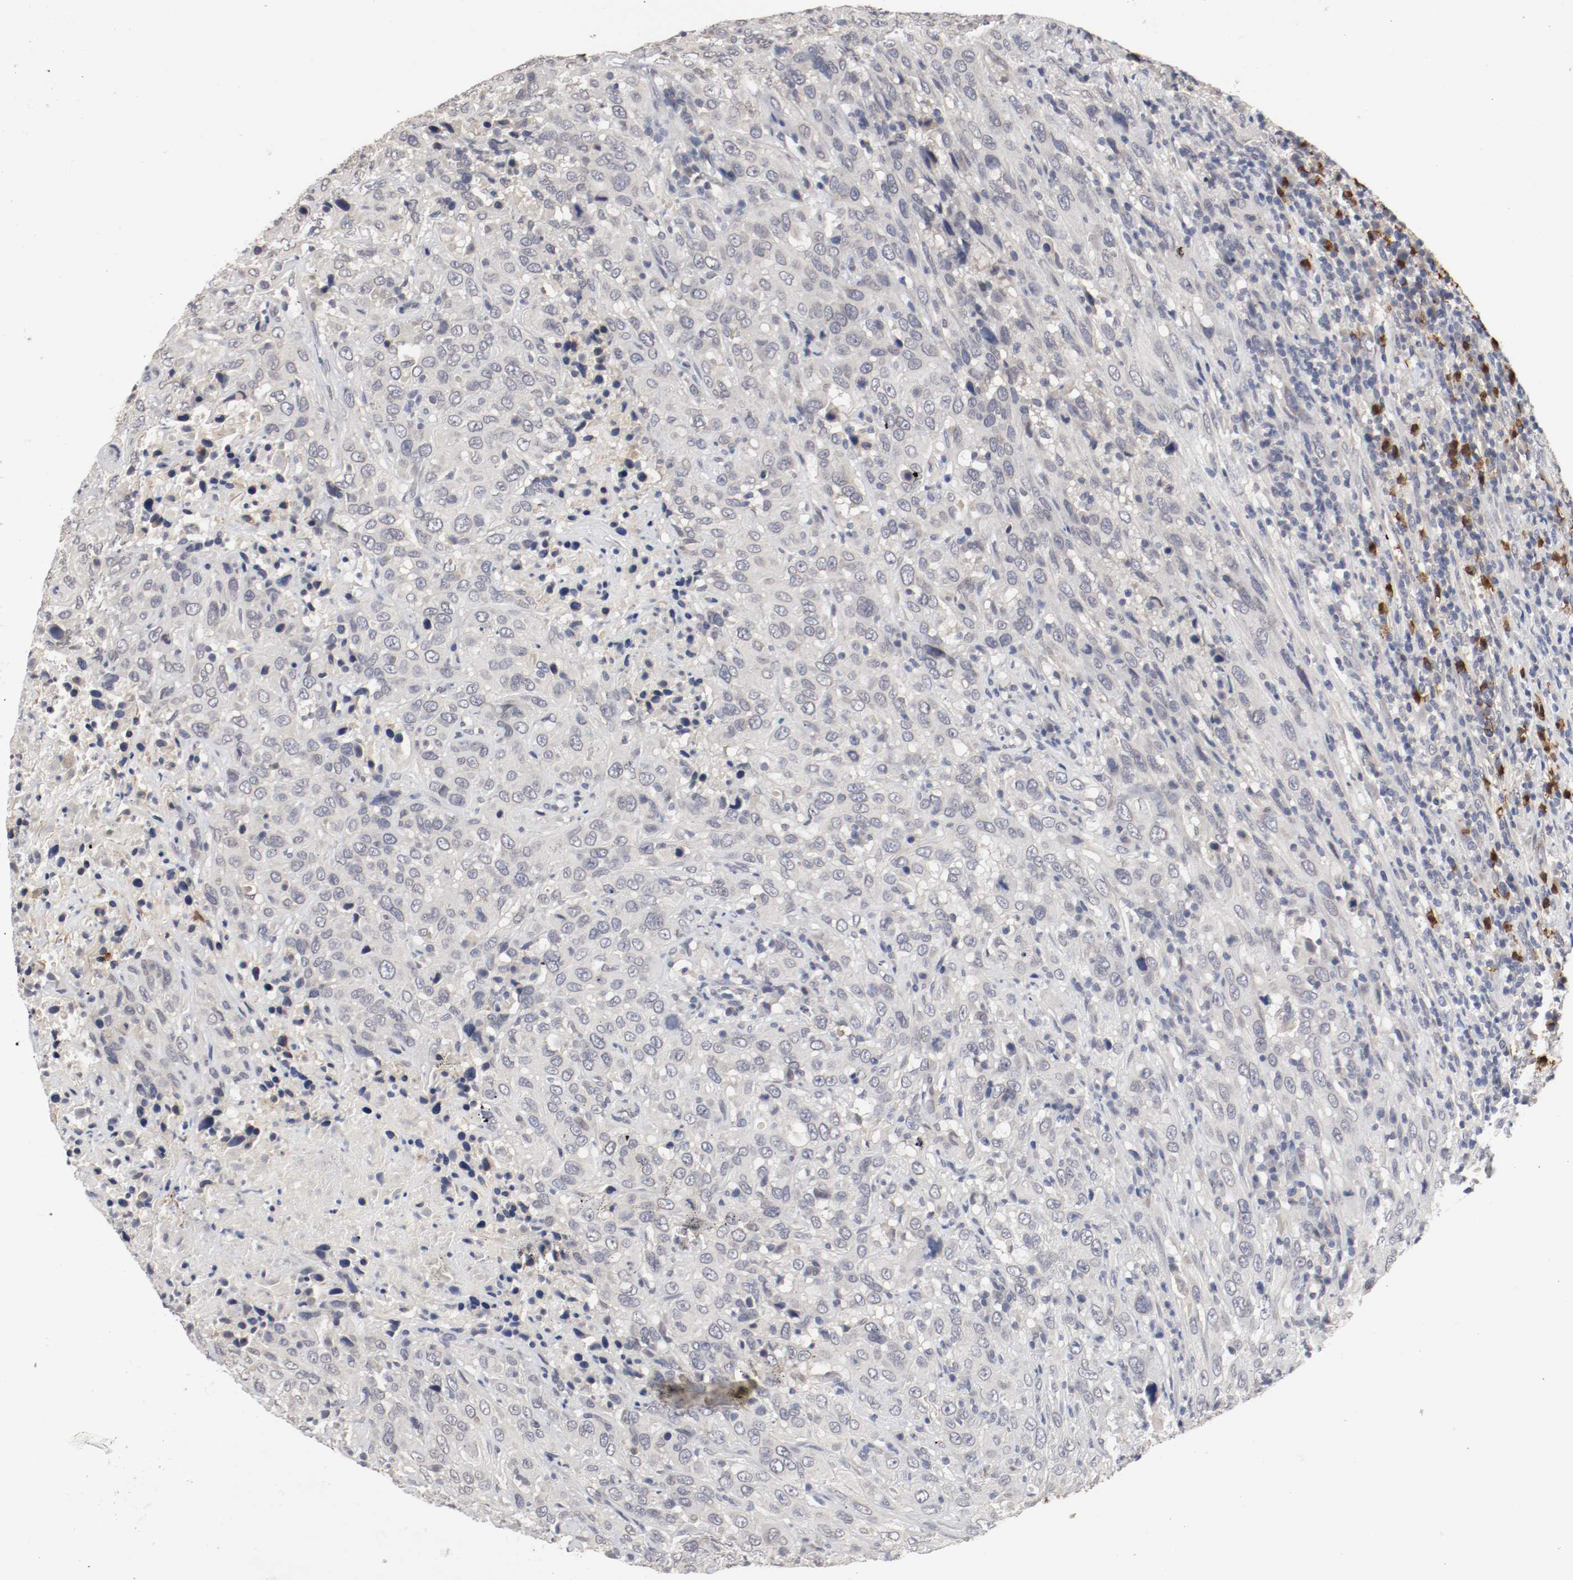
{"staining": {"intensity": "negative", "quantity": "none", "location": "none"}, "tissue": "urothelial cancer", "cell_type": "Tumor cells", "image_type": "cancer", "snomed": [{"axis": "morphology", "description": "Urothelial carcinoma, High grade"}, {"axis": "topography", "description": "Urinary bladder"}], "caption": "Tumor cells show no significant positivity in urothelial carcinoma (high-grade).", "gene": "CEBPE", "patient": {"sex": "male", "age": 61}}